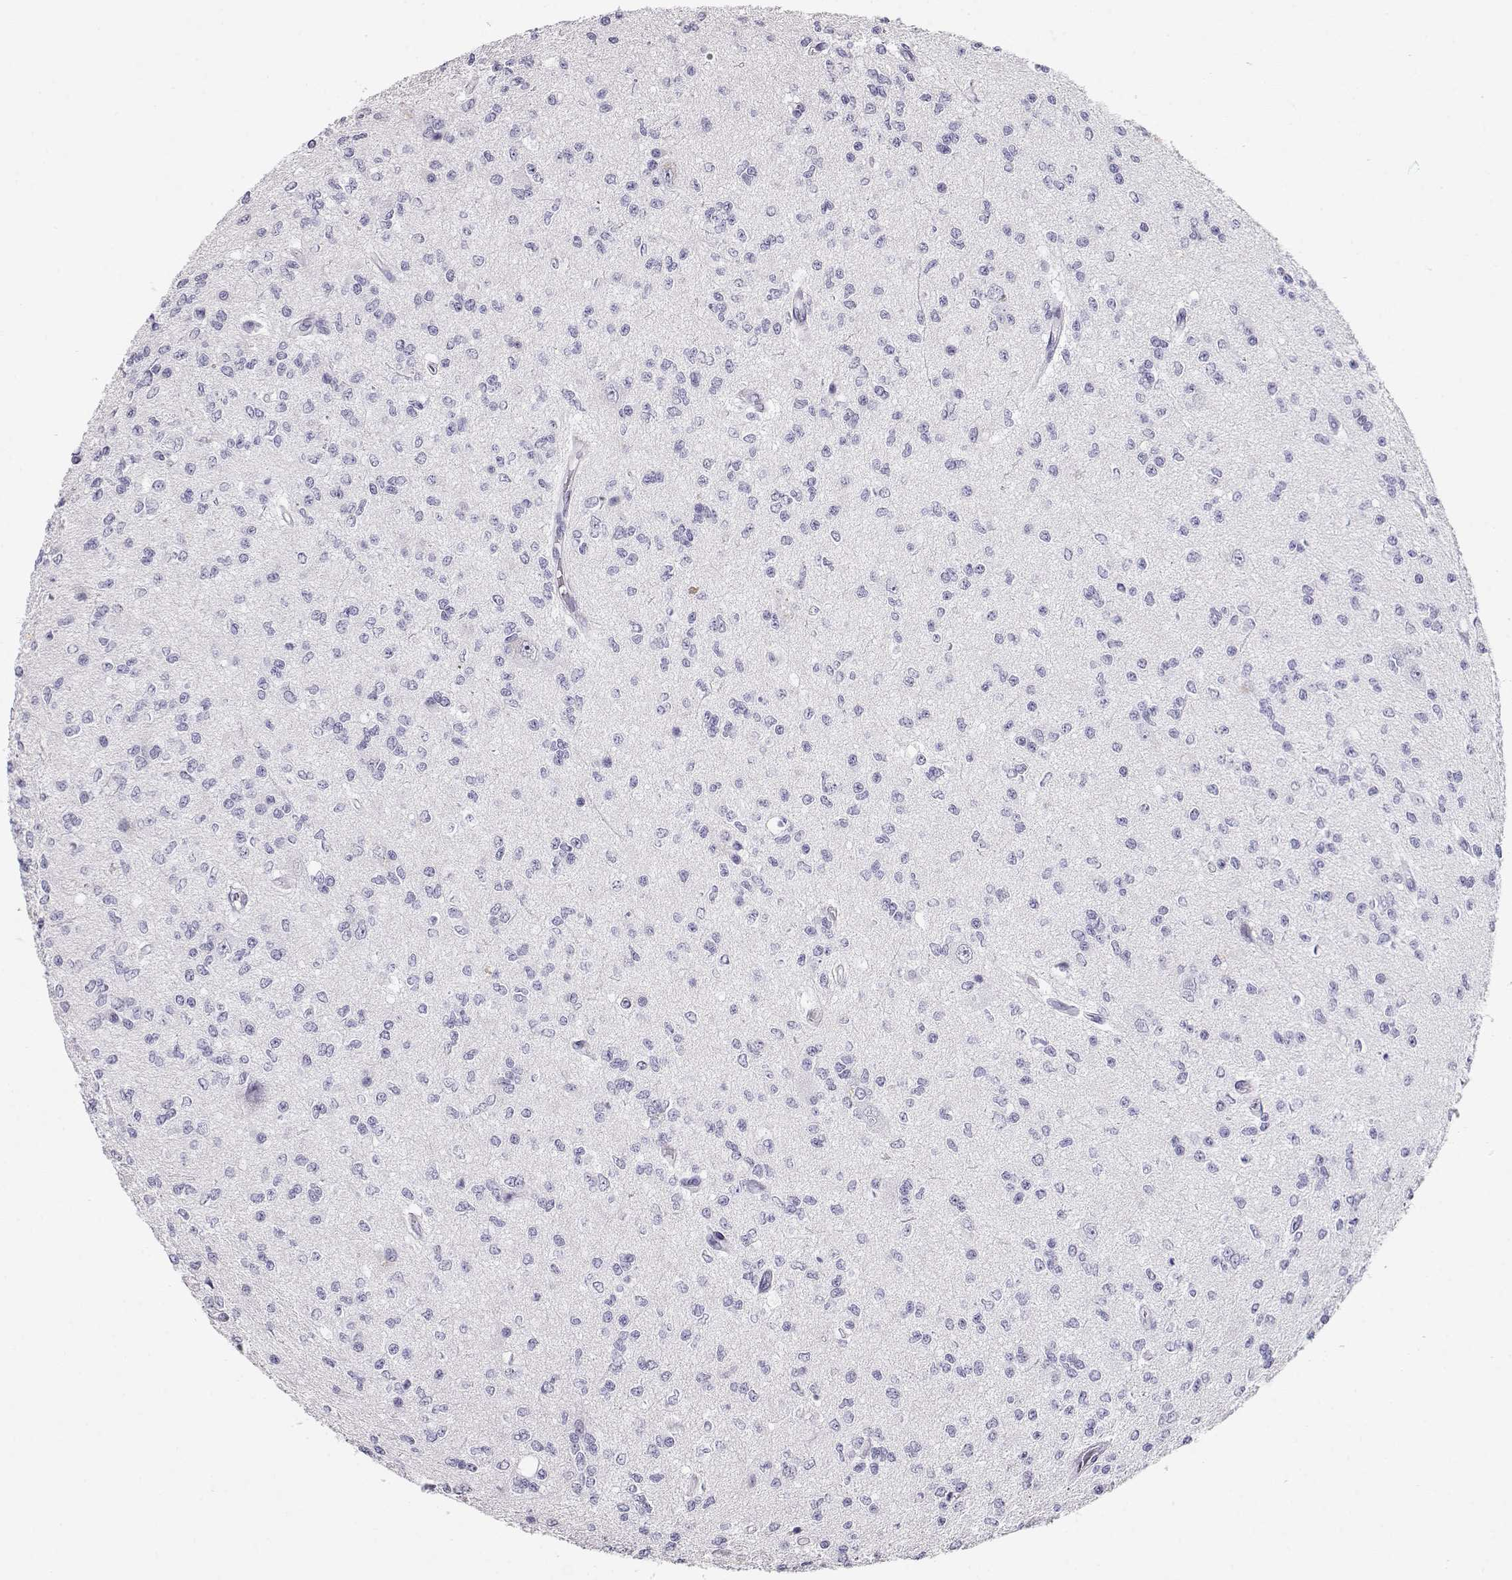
{"staining": {"intensity": "negative", "quantity": "none", "location": "none"}, "tissue": "glioma", "cell_type": "Tumor cells", "image_type": "cancer", "snomed": [{"axis": "morphology", "description": "Glioma, malignant, Low grade"}, {"axis": "topography", "description": "Brain"}], "caption": "This is an IHC image of human glioma. There is no positivity in tumor cells.", "gene": "MAGEC1", "patient": {"sex": "male", "age": 67}}